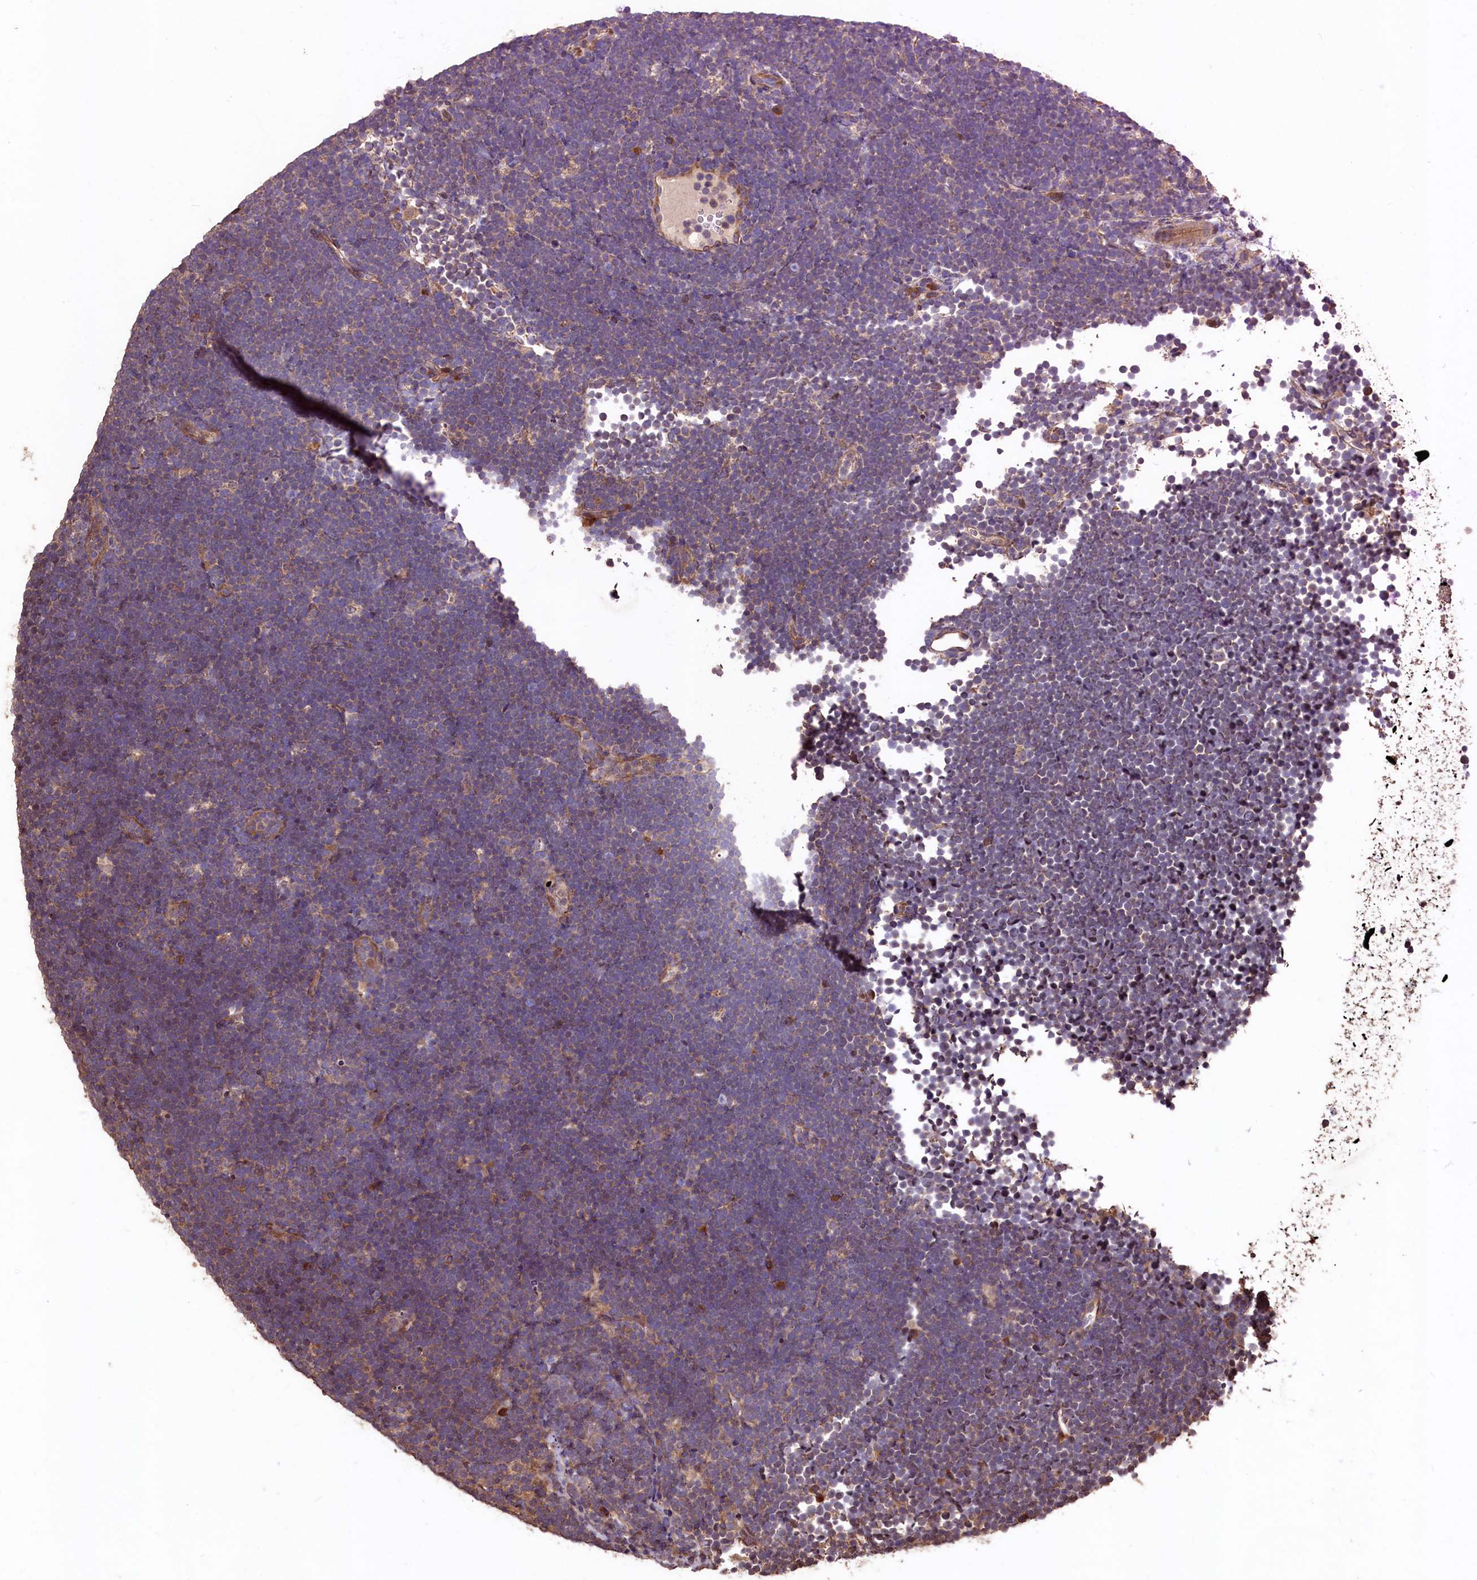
{"staining": {"intensity": "weak", "quantity": "25%-75%", "location": "cytoplasmic/membranous"}, "tissue": "lymphoma", "cell_type": "Tumor cells", "image_type": "cancer", "snomed": [{"axis": "morphology", "description": "Malignant lymphoma, non-Hodgkin's type, High grade"}, {"axis": "topography", "description": "Lymph node"}], "caption": "An immunohistochemistry (IHC) image of neoplastic tissue is shown. Protein staining in brown shows weak cytoplasmic/membranous positivity in lymphoma within tumor cells.", "gene": "TMEM98", "patient": {"sex": "male", "age": 13}}